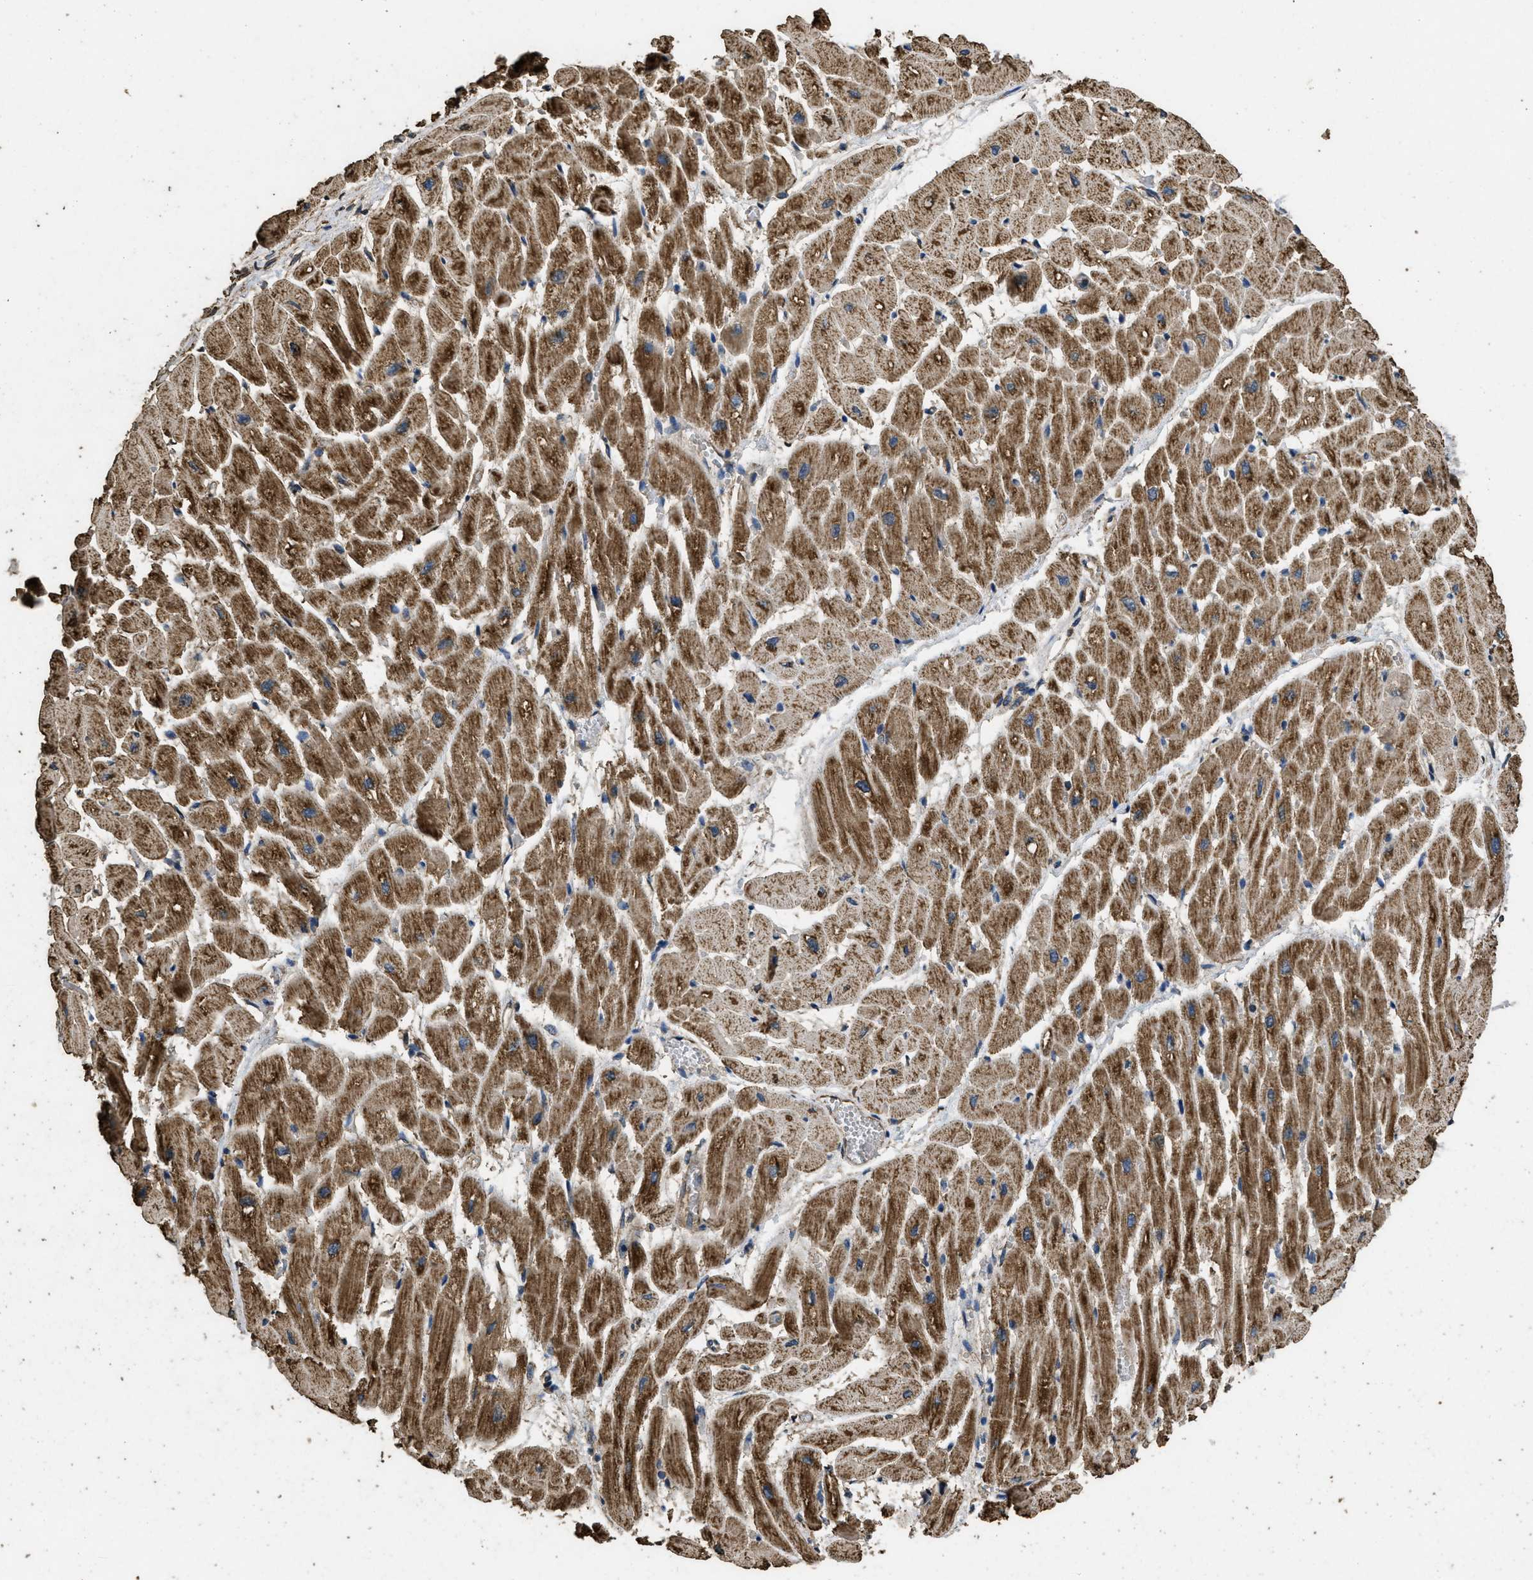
{"staining": {"intensity": "strong", "quantity": ">75%", "location": "cytoplasmic/membranous"}, "tissue": "heart muscle", "cell_type": "Cardiomyocytes", "image_type": "normal", "snomed": [{"axis": "morphology", "description": "Normal tissue, NOS"}, {"axis": "topography", "description": "Heart"}], "caption": "IHC histopathology image of unremarkable heart muscle: heart muscle stained using immunohistochemistry displays high levels of strong protein expression localized specifically in the cytoplasmic/membranous of cardiomyocytes, appearing as a cytoplasmic/membranous brown color.", "gene": "CYRIA", "patient": {"sex": "male", "age": 45}}